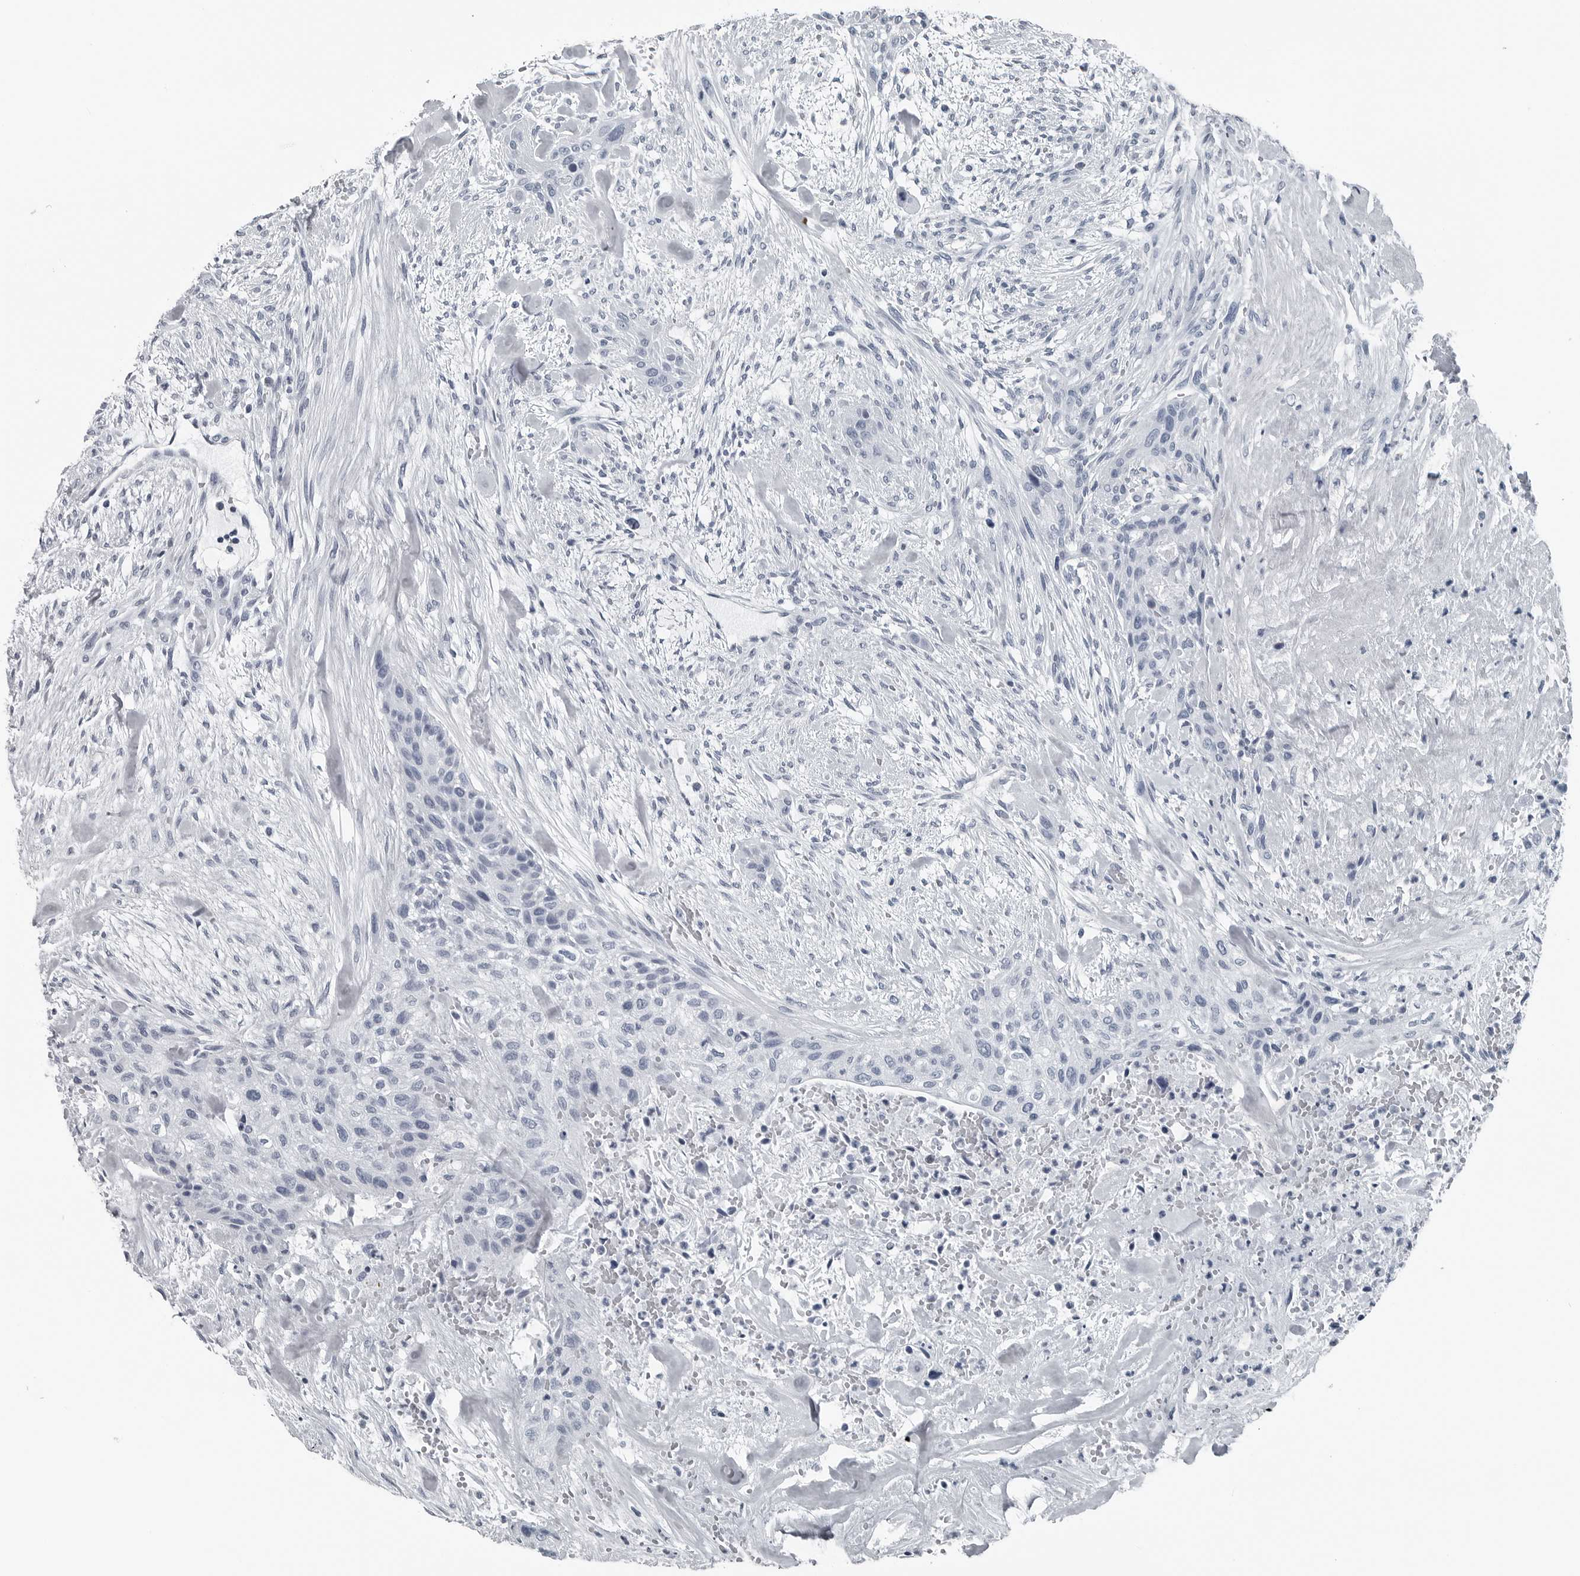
{"staining": {"intensity": "negative", "quantity": "none", "location": "none"}, "tissue": "urothelial cancer", "cell_type": "Tumor cells", "image_type": "cancer", "snomed": [{"axis": "morphology", "description": "Urothelial carcinoma, High grade"}, {"axis": "topography", "description": "Urinary bladder"}], "caption": "IHC of human urothelial cancer reveals no expression in tumor cells.", "gene": "SPINK1", "patient": {"sex": "male", "age": 35}}